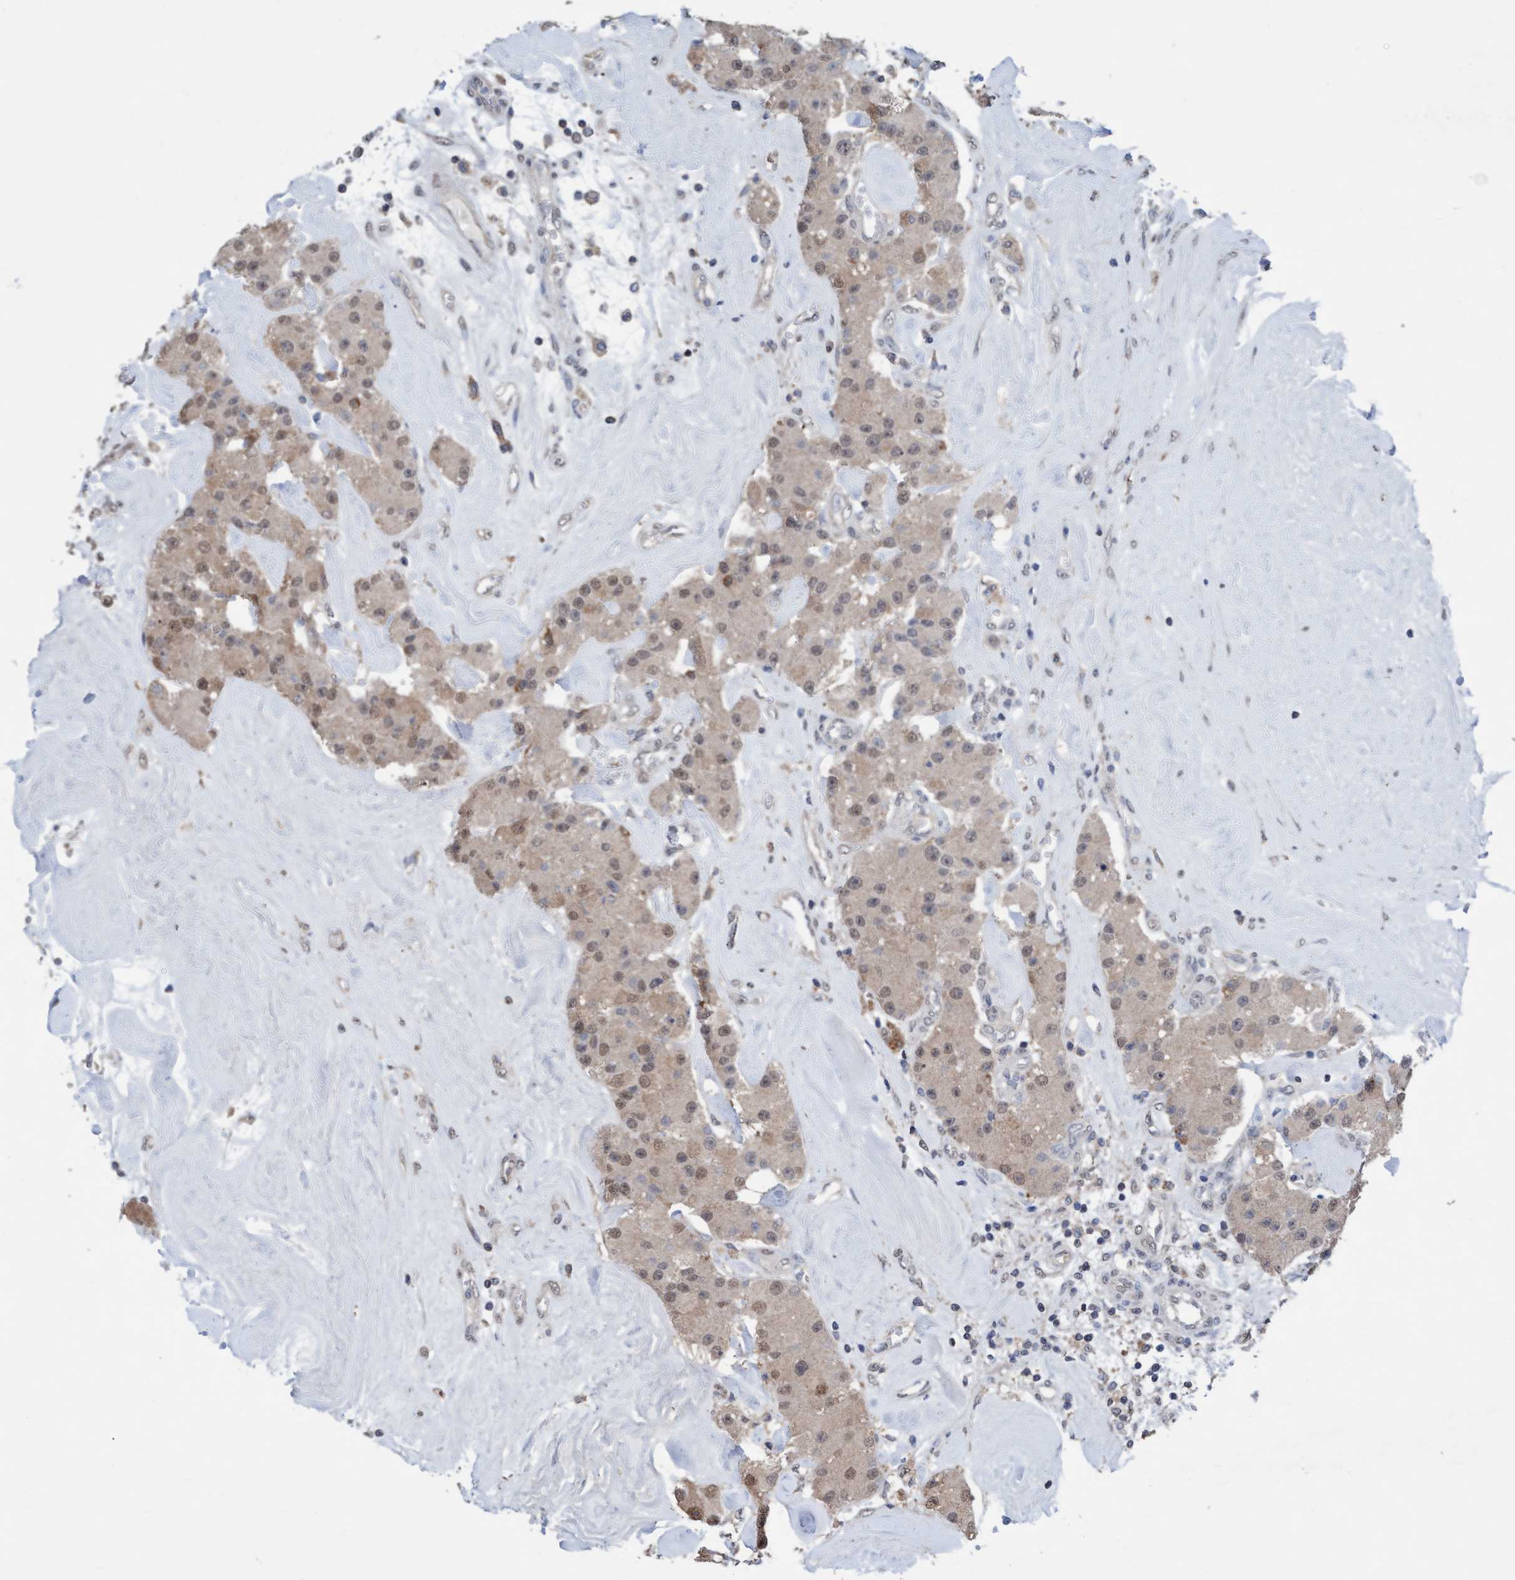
{"staining": {"intensity": "moderate", "quantity": "<25%", "location": "cytoplasmic/membranous"}, "tissue": "carcinoid", "cell_type": "Tumor cells", "image_type": "cancer", "snomed": [{"axis": "morphology", "description": "Carcinoid, malignant, NOS"}, {"axis": "topography", "description": "Pancreas"}], "caption": "About <25% of tumor cells in human carcinoid reveal moderate cytoplasmic/membranous protein staining as visualized by brown immunohistochemical staining.", "gene": "GLOD4", "patient": {"sex": "male", "age": 41}}